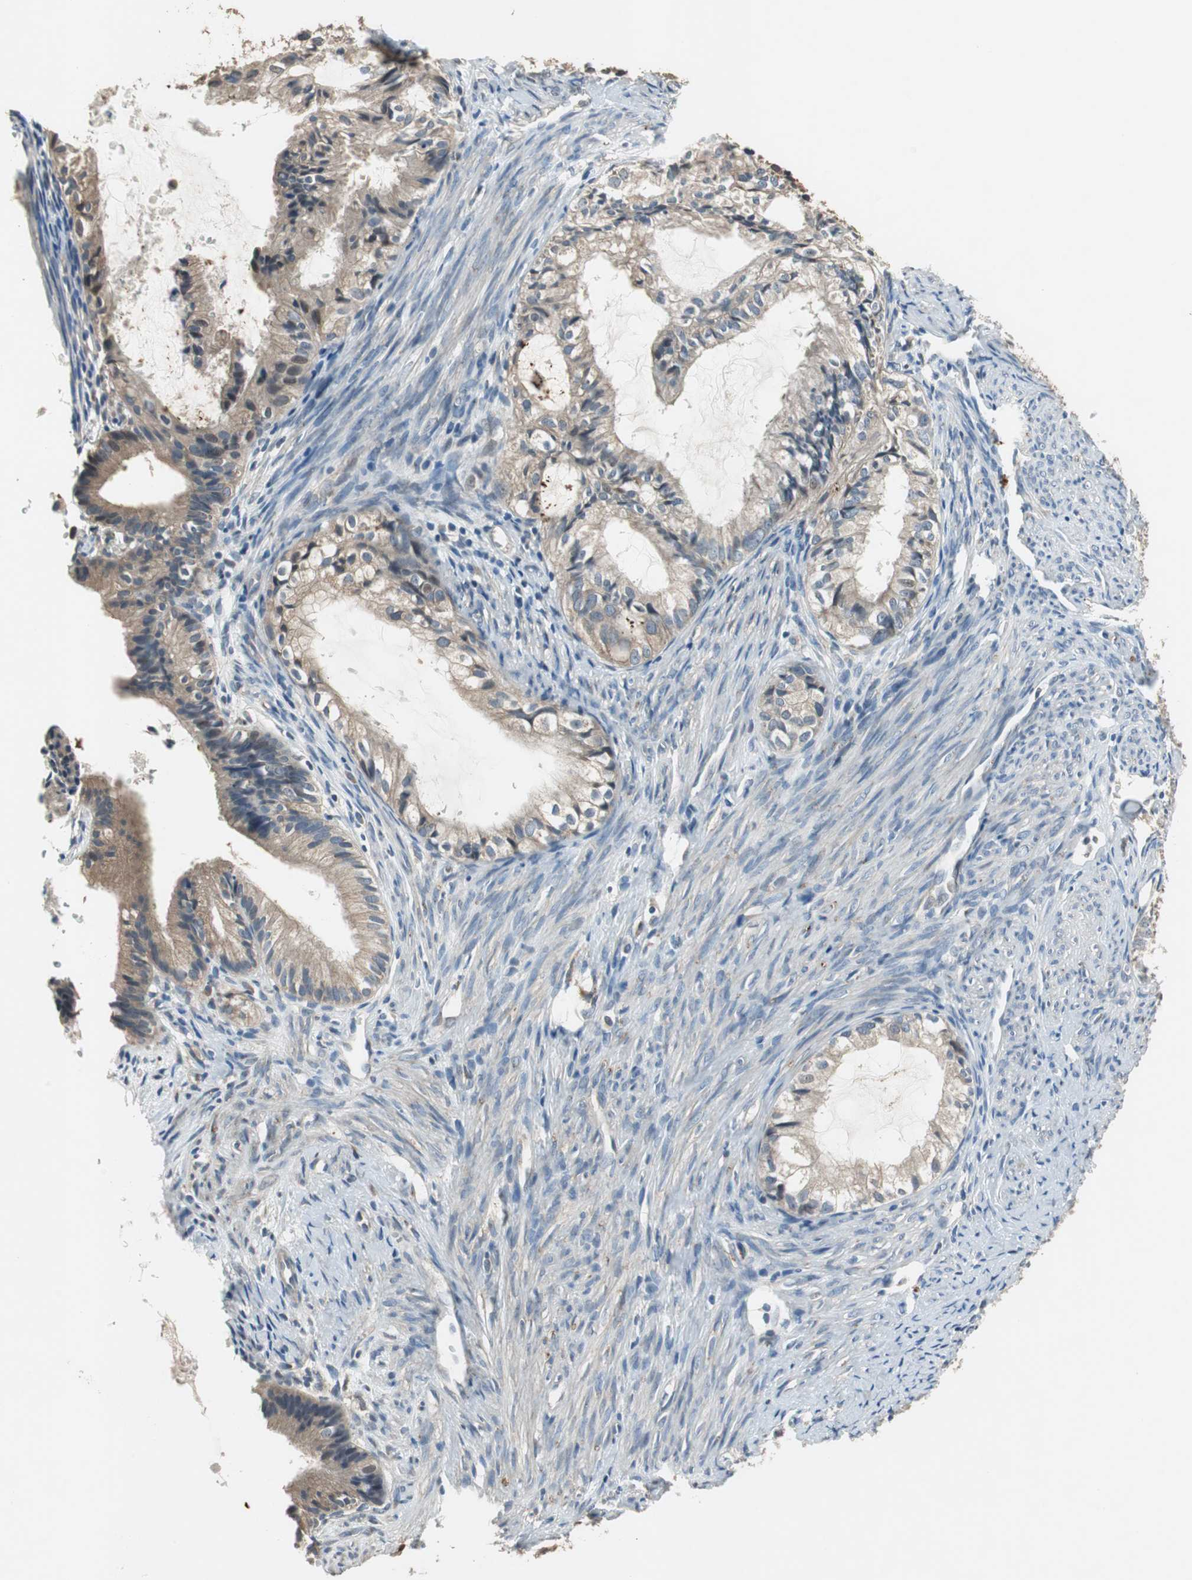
{"staining": {"intensity": "moderate", "quantity": "25%-75%", "location": "cytoplasmic/membranous"}, "tissue": "cervical cancer", "cell_type": "Tumor cells", "image_type": "cancer", "snomed": [{"axis": "morphology", "description": "Normal tissue, NOS"}, {"axis": "morphology", "description": "Adenocarcinoma, NOS"}, {"axis": "topography", "description": "Cervix"}, {"axis": "topography", "description": "Endometrium"}], "caption": "DAB immunohistochemical staining of cervical cancer exhibits moderate cytoplasmic/membranous protein staining in approximately 25%-75% of tumor cells. (Brightfield microscopy of DAB IHC at high magnification).", "gene": "PI4KB", "patient": {"sex": "female", "age": 86}}